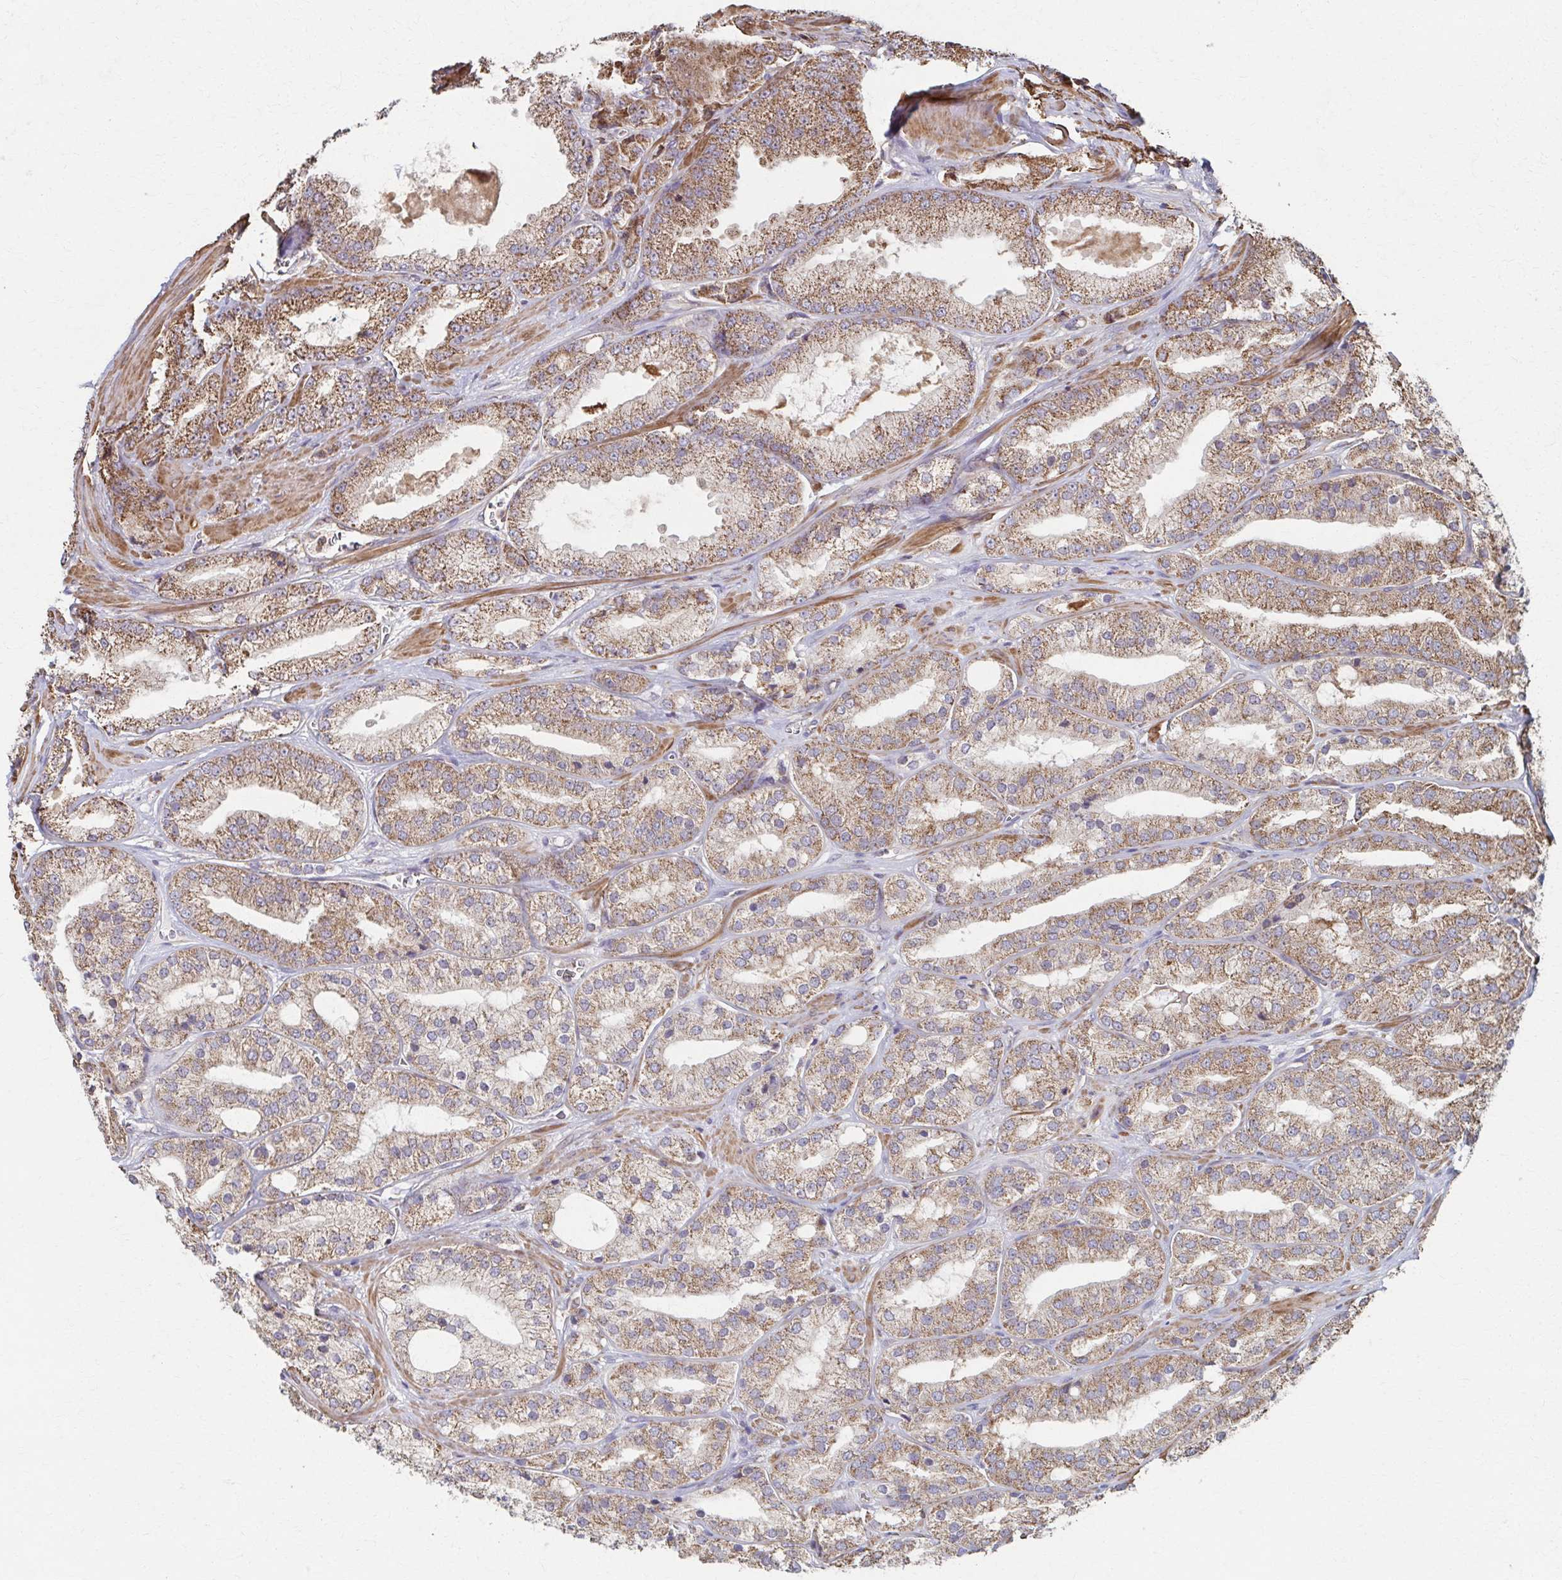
{"staining": {"intensity": "moderate", "quantity": ">75%", "location": "cytoplasmic/membranous"}, "tissue": "prostate cancer", "cell_type": "Tumor cells", "image_type": "cancer", "snomed": [{"axis": "morphology", "description": "Adenocarcinoma, High grade"}, {"axis": "topography", "description": "Prostate"}], "caption": "Immunohistochemistry (IHC) staining of prostate high-grade adenocarcinoma, which exhibits medium levels of moderate cytoplasmic/membranous expression in approximately >75% of tumor cells indicating moderate cytoplasmic/membranous protein expression. The staining was performed using DAB (brown) for protein detection and nuclei were counterstained in hematoxylin (blue).", "gene": "KLHL34", "patient": {"sex": "male", "age": 68}}